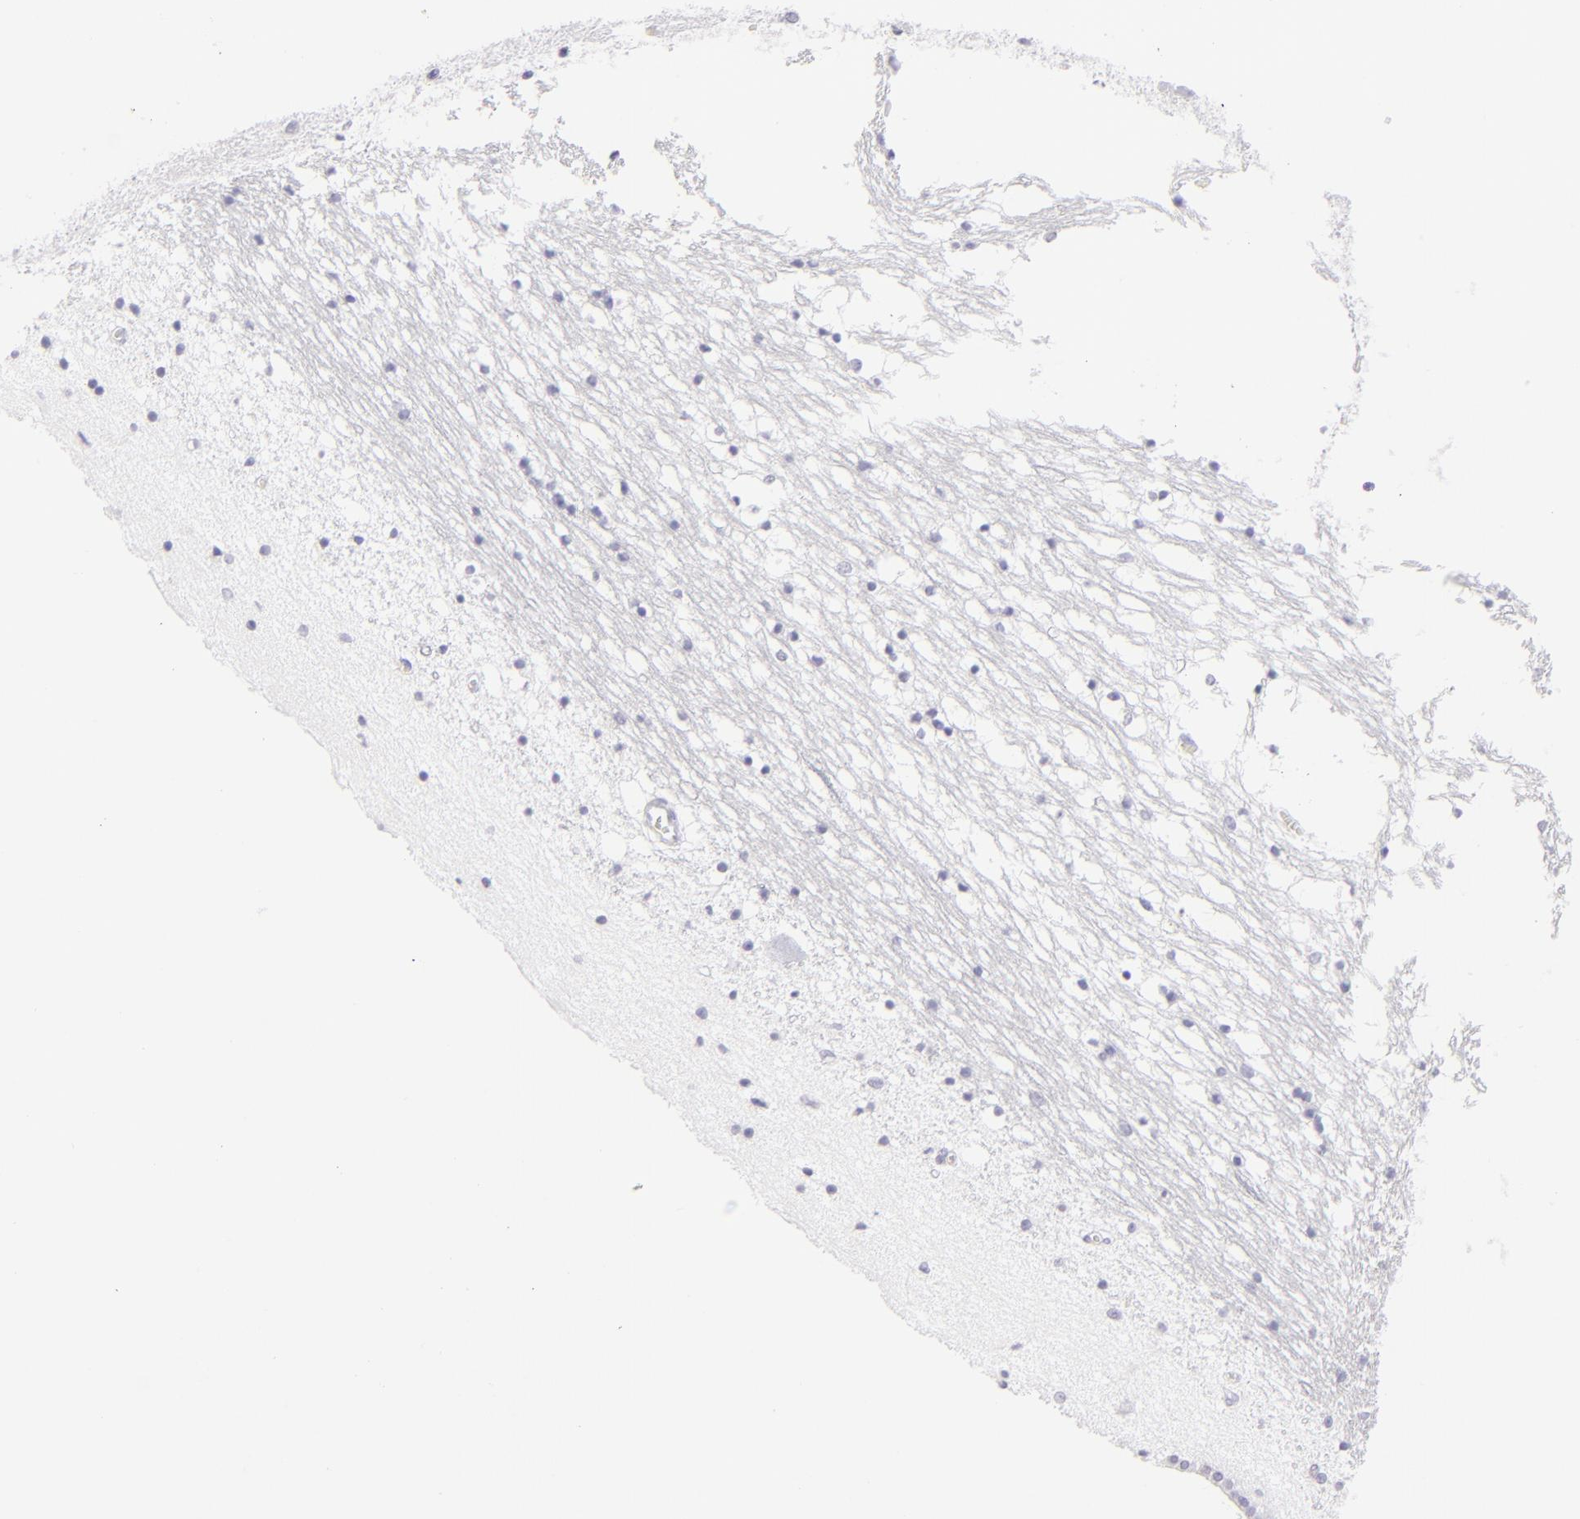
{"staining": {"intensity": "negative", "quantity": "none", "location": "none"}, "tissue": "caudate", "cell_type": "Glial cells", "image_type": "normal", "snomed": [{"axis": "morphology", "description": "Normal tissue, NOS"}, {"axis": "topography", "description": "Lateral ventricle wall"}], "caption": "High magnification brightfield microscopy of benign caudate stained with DAB (3,3'-diaminobenzidine) (brown) and counterstained with hematoxylin (blue): glial cells show no significant expression.", "gene": "FCER2", "patient": {"sex": "male", "age": 45}}